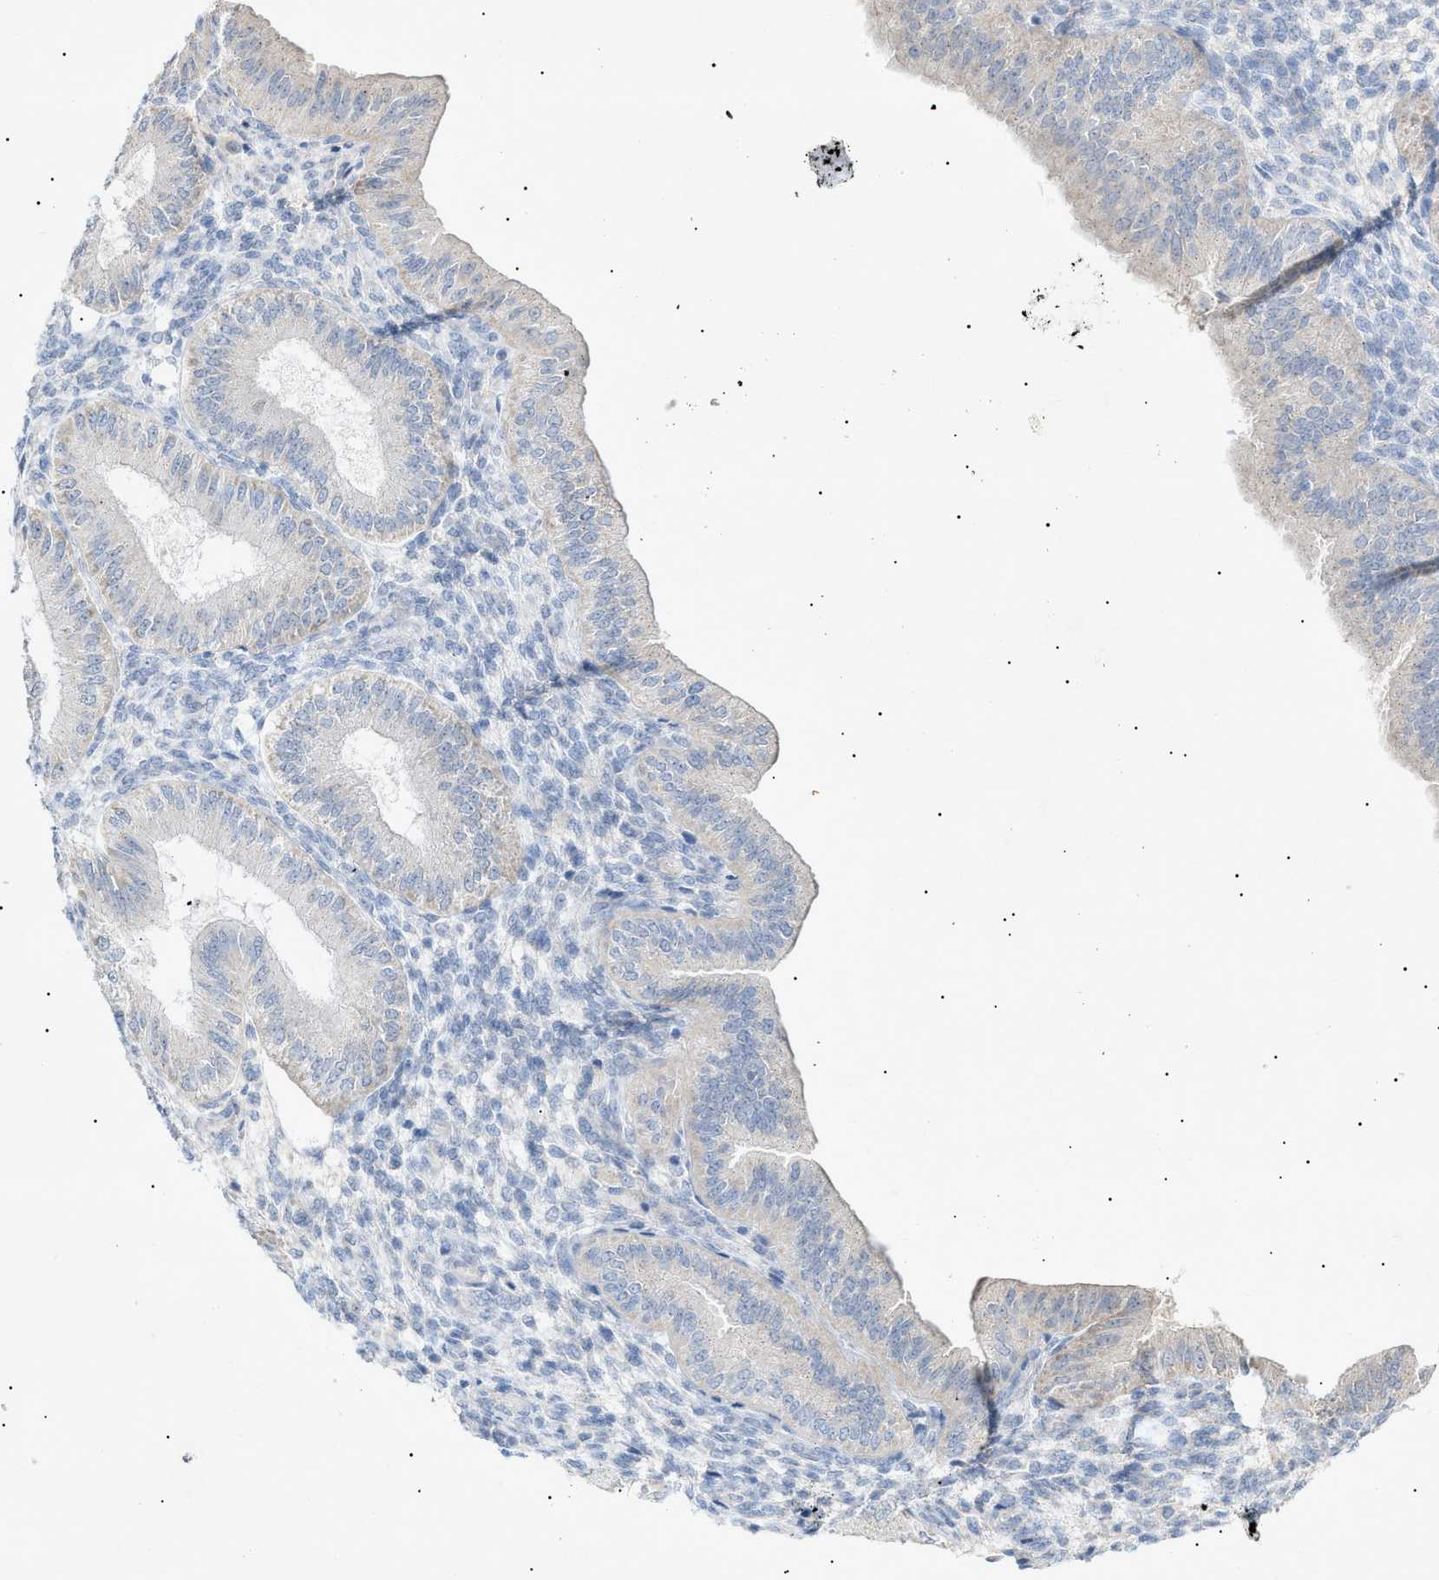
{"staining": {"intensity": "negative", "quantity": "none", "location": "none"}, "tissue": "endometrium", "cell_type": "Cells in endometrial stroma", "image_type": "normal", "snomed": [{"axis": "morphology", "description": "Normal tissue, NOS"}, {"axis": "topography", "description": "Endometrium"}], "caption": "Immunohistochemistry micrograph of normal endometrium: human endometrium stained with DAB reveals no significant protein positivity in cells in endometrial stroma. (DAB immunohistochemistry, high magnification).", "gene": "SLC25A31", "patient": {"sex": "female", "age": 39}}